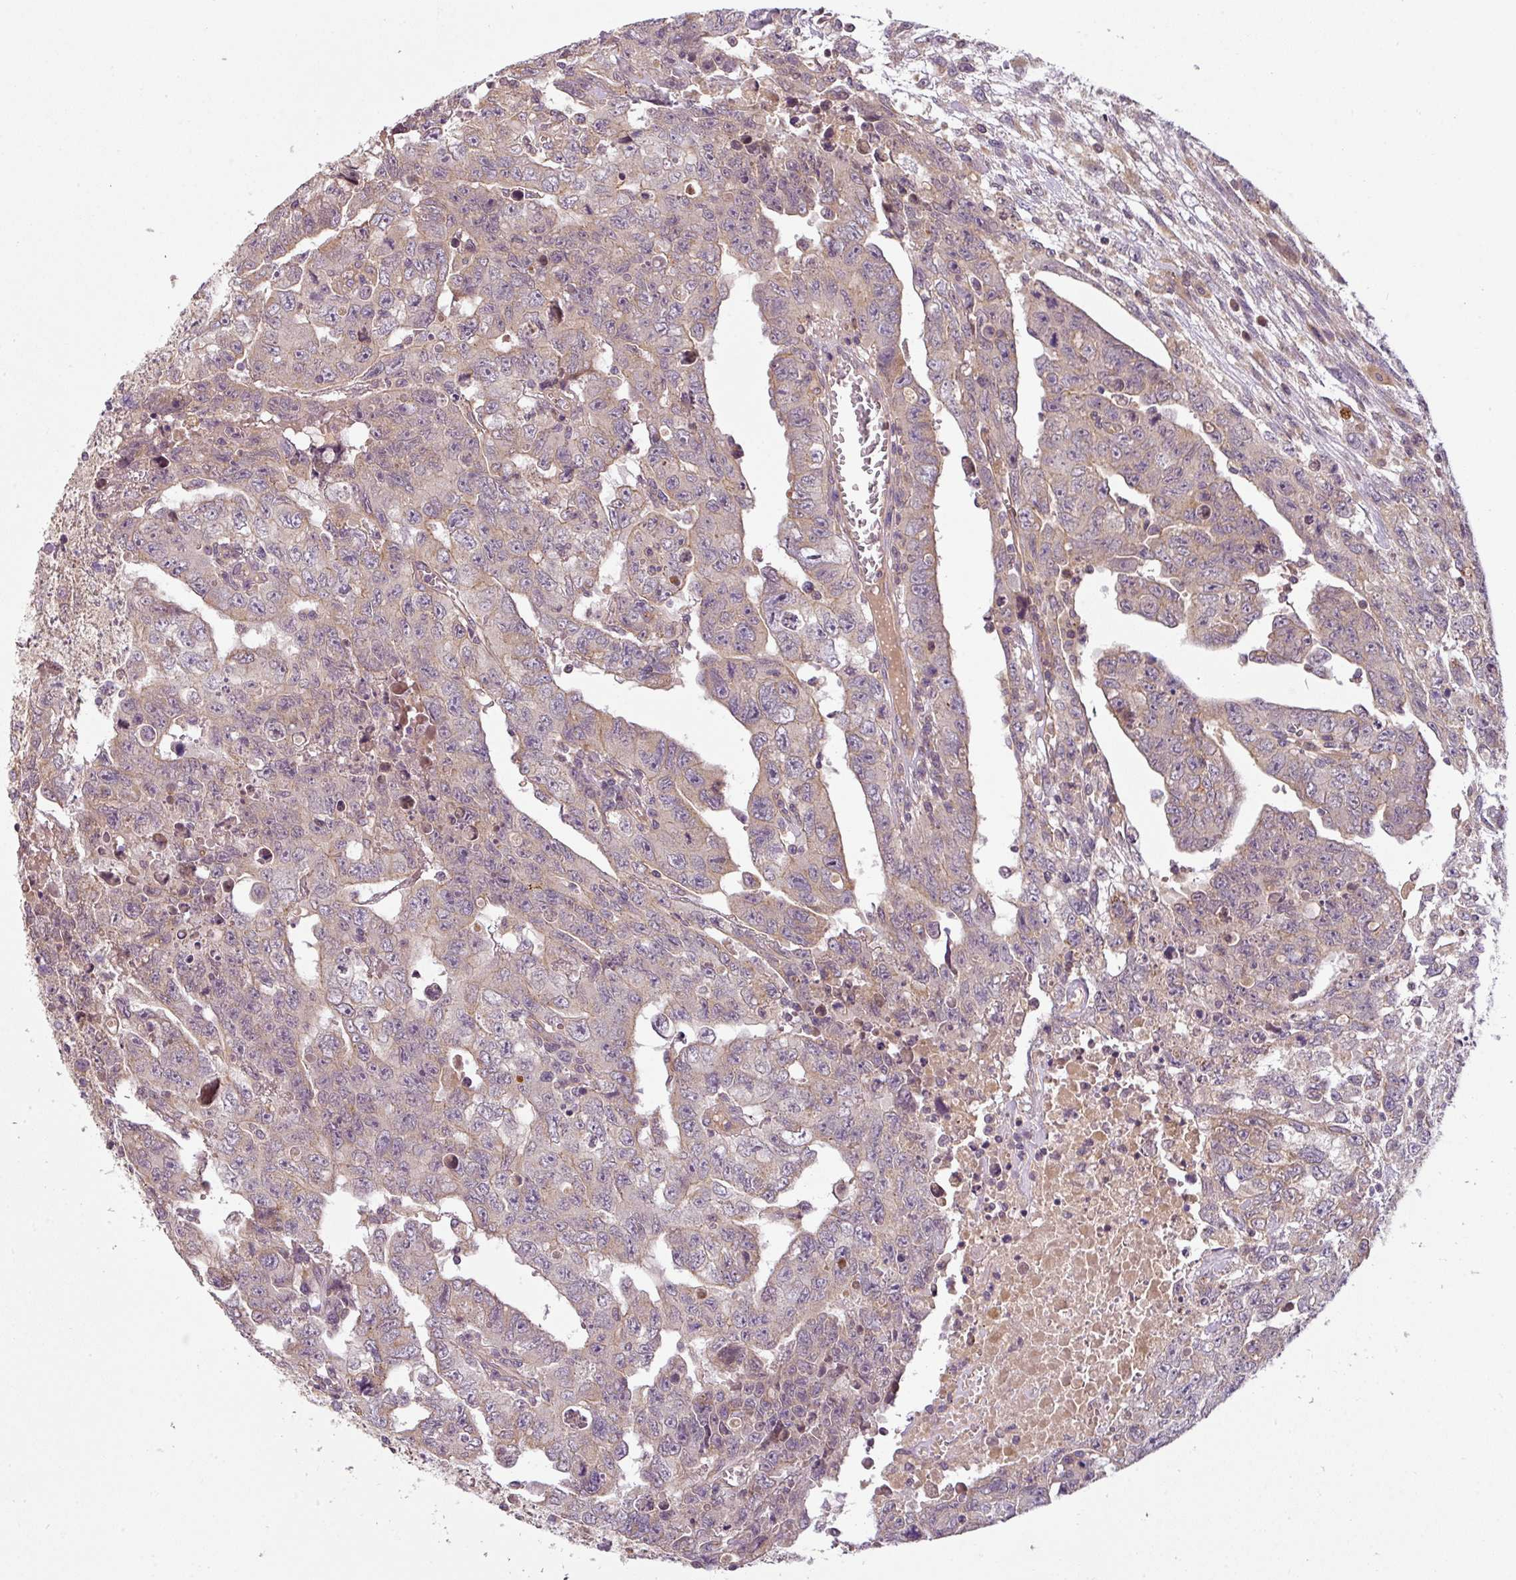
{"staining": {"intensity": "weak", "quantity": "<25%", "location": "cytoplasmic/membranous"}, "tissue": "testis cancer", "cell_type": "Tumor cells", "image_type": "cancer", "snomed": [{"axis": "morphology", "description": "Carcinoma, Embryonal, NOS"}, {"axis": "topography", "description": "Testis"}], "caption": "Tumor cells show no significant protein expression in testis cancer.", "gene": "RNF31", "patient": {"sex": "male", "age": 24}}